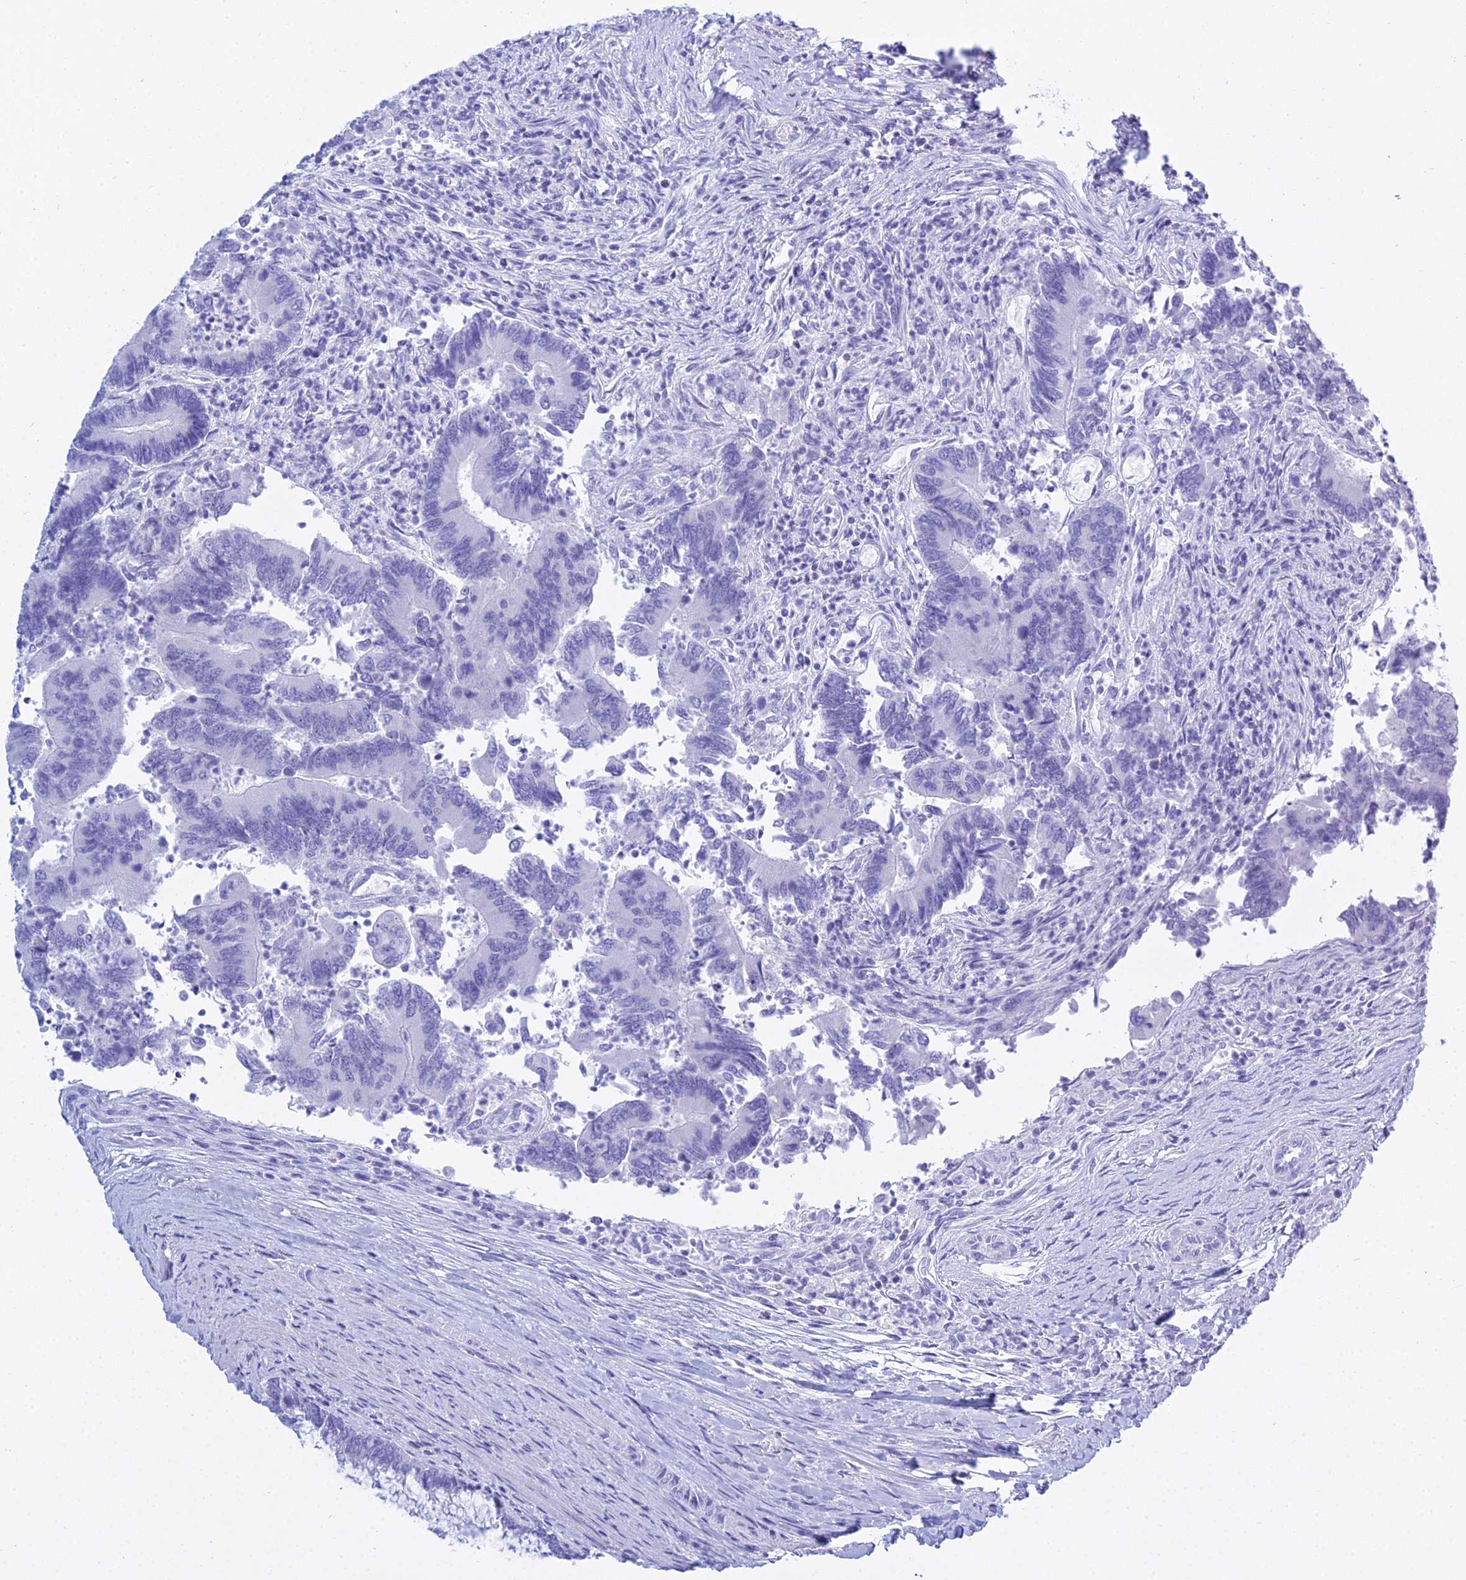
{"staining": {"intensity": "negative", "quantity": "none", "location": "none"}, "tissue": "colorectal cancer", "cell_type": "Tumor cells", "image_type": "cancer", "snomed": [{"axis": "morphology", "description": "Adenocarcinoma, NOS"}, {"axis": "topography", "description": "Colon"}], "caption": "The micrograph demonstrates no staining of tumor cells in colorectal cancer. (DAB (3,3'-diaminobenzidine) immunohistochemistry (IHC) with hematoxylin counter stain).", "gene": "PATE4", "patient": {"sex": "female", "age": 67}}